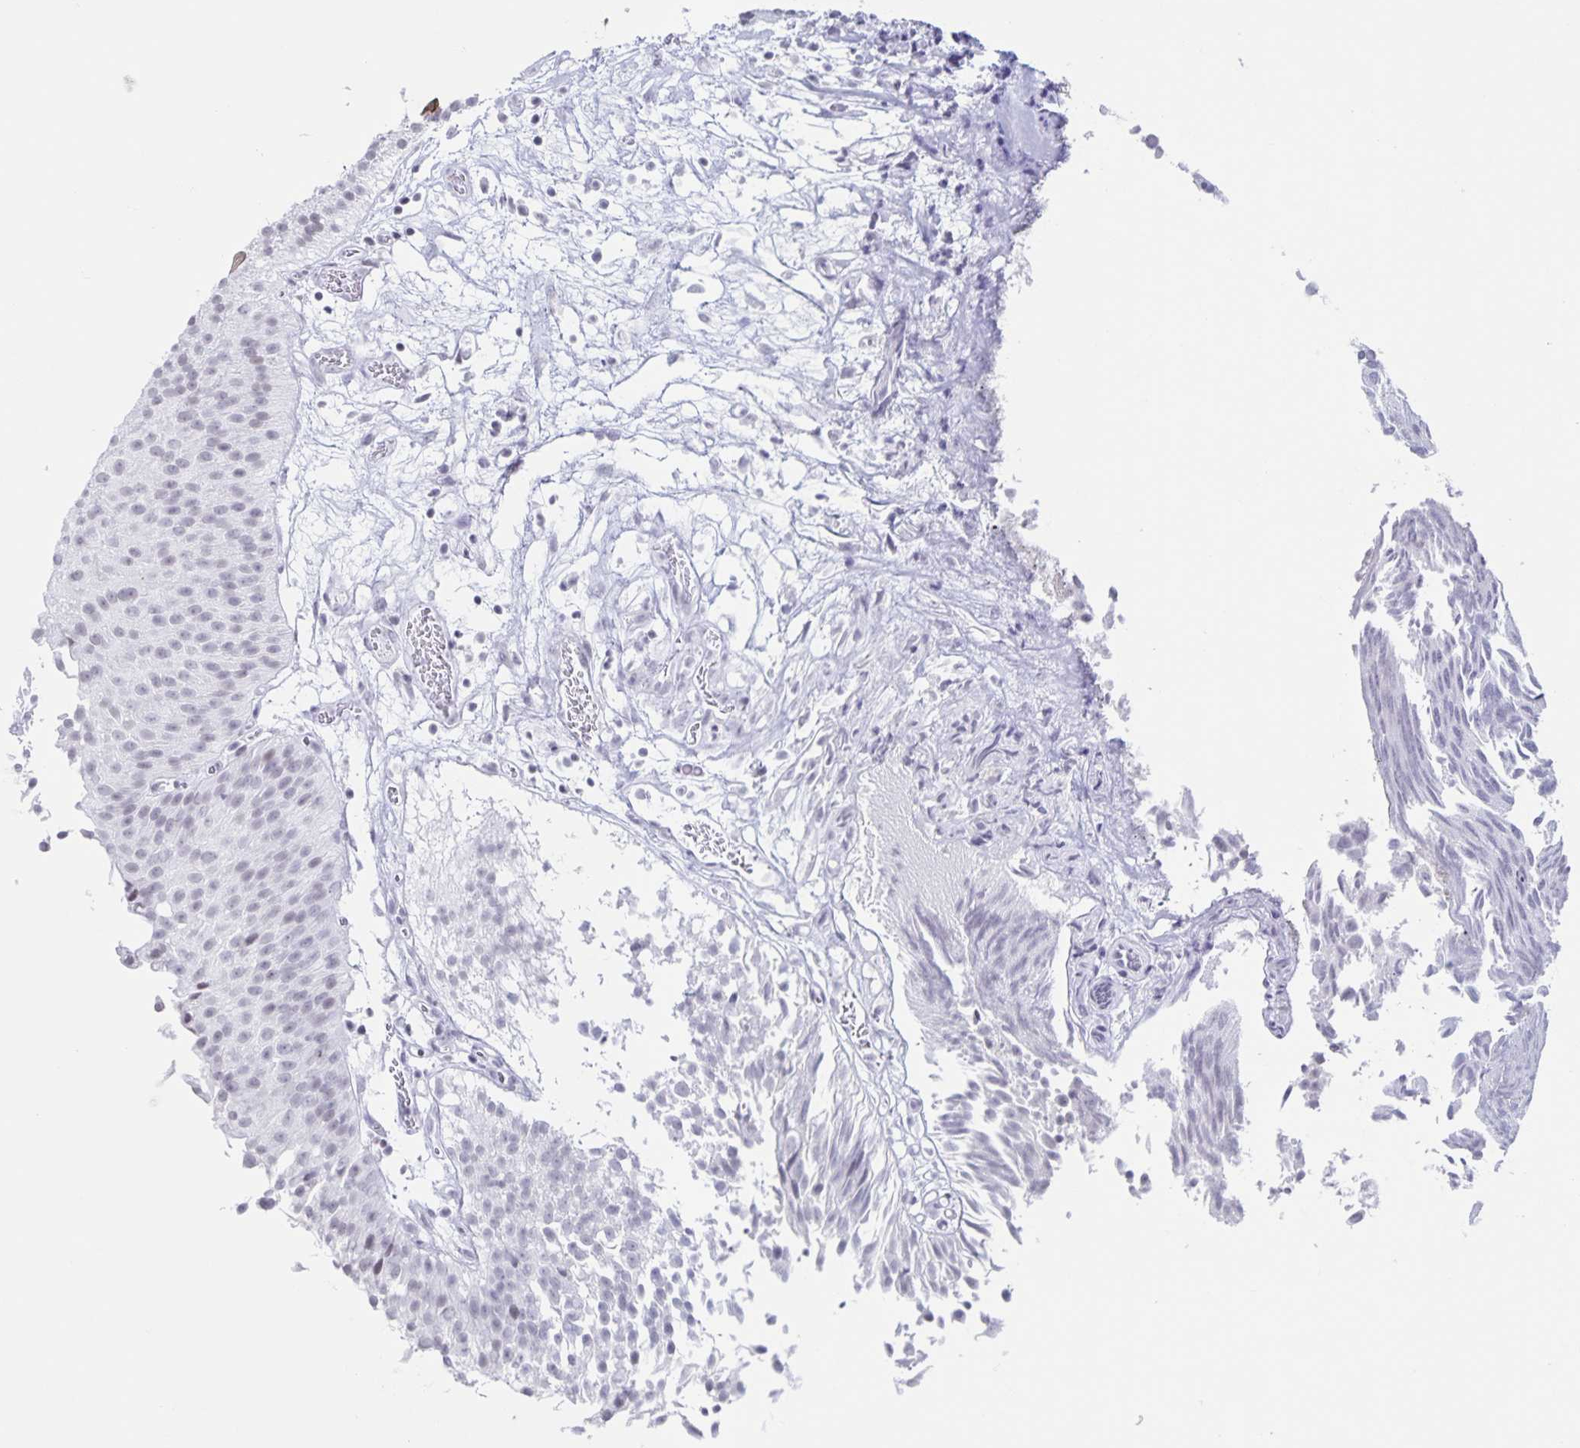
{"staining": {"intensity": "negative", "quantity": "none", "location": "none"}, "tissue": "urothelial cancer", "cell_type": "Tumor cells", "image_type": "cancer", "snomed": [{"axis": "morphology", "description": "Urothelial carcinoma, Low grade"}, {"axis": "topography", "description": "Urinary bladder"}], "caption": "Immunohistochemical staining of human urothelial cancer reveals no significant positivity in tumor cells.", "gene": "LCE6A", "patient": {"sex": "male", "age": 80}}